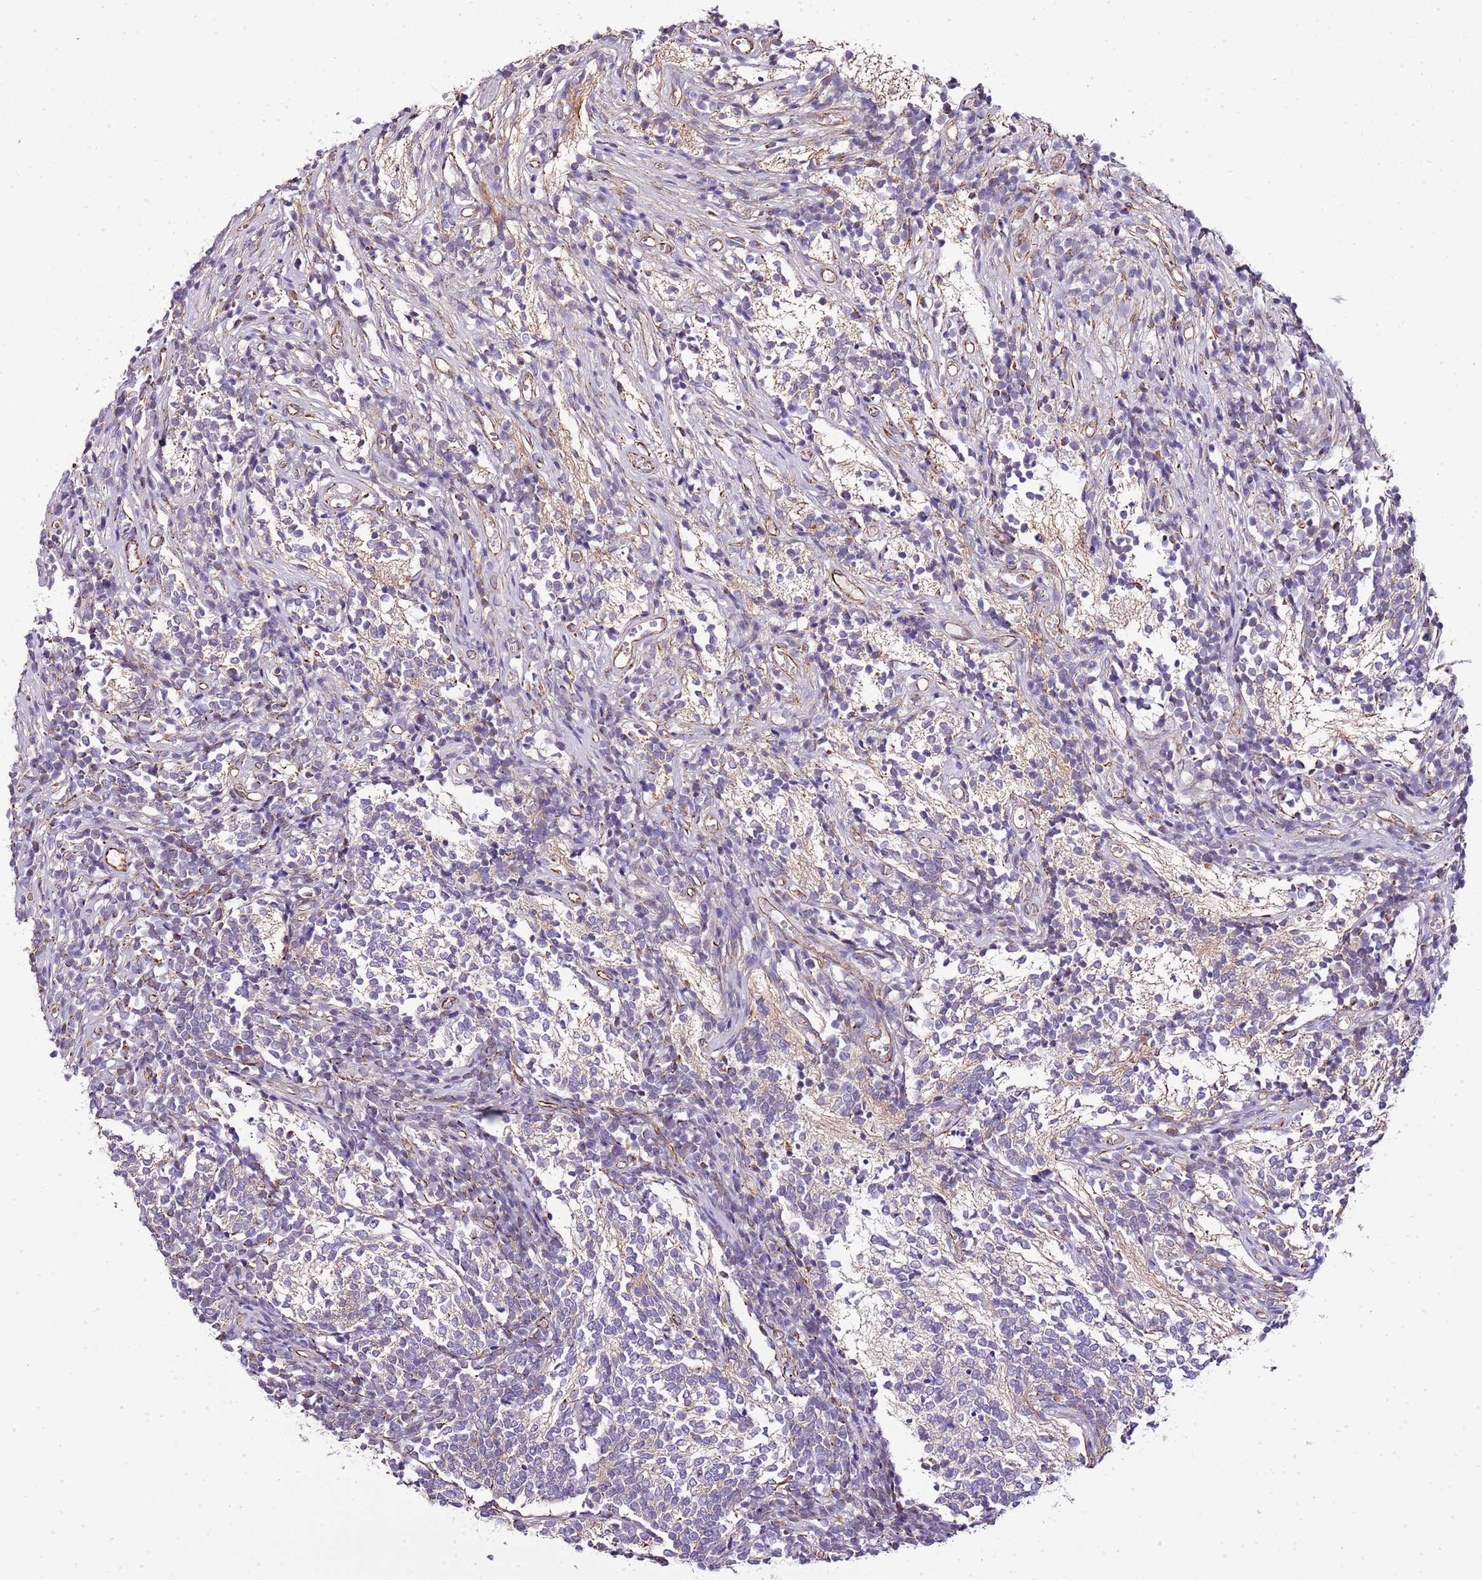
{"staining": {"intensity": "negative", "quantity": "none", "location": "none"}, "tissue": "glioma", "cell_type": "Tumor cells", "image_type": "cancer", "snomed": [{"axis": "morphology", "description": "Glioma, malignant, Low grade"}, {"axis": "topography", "description": "Brain"}], "caption": "IHC image of human glioma stained for a protein (brown), which demonstrates no expression in tumor cells.", "gene": "ZNF786", "patient": {"sex": "female", "age": 1}}